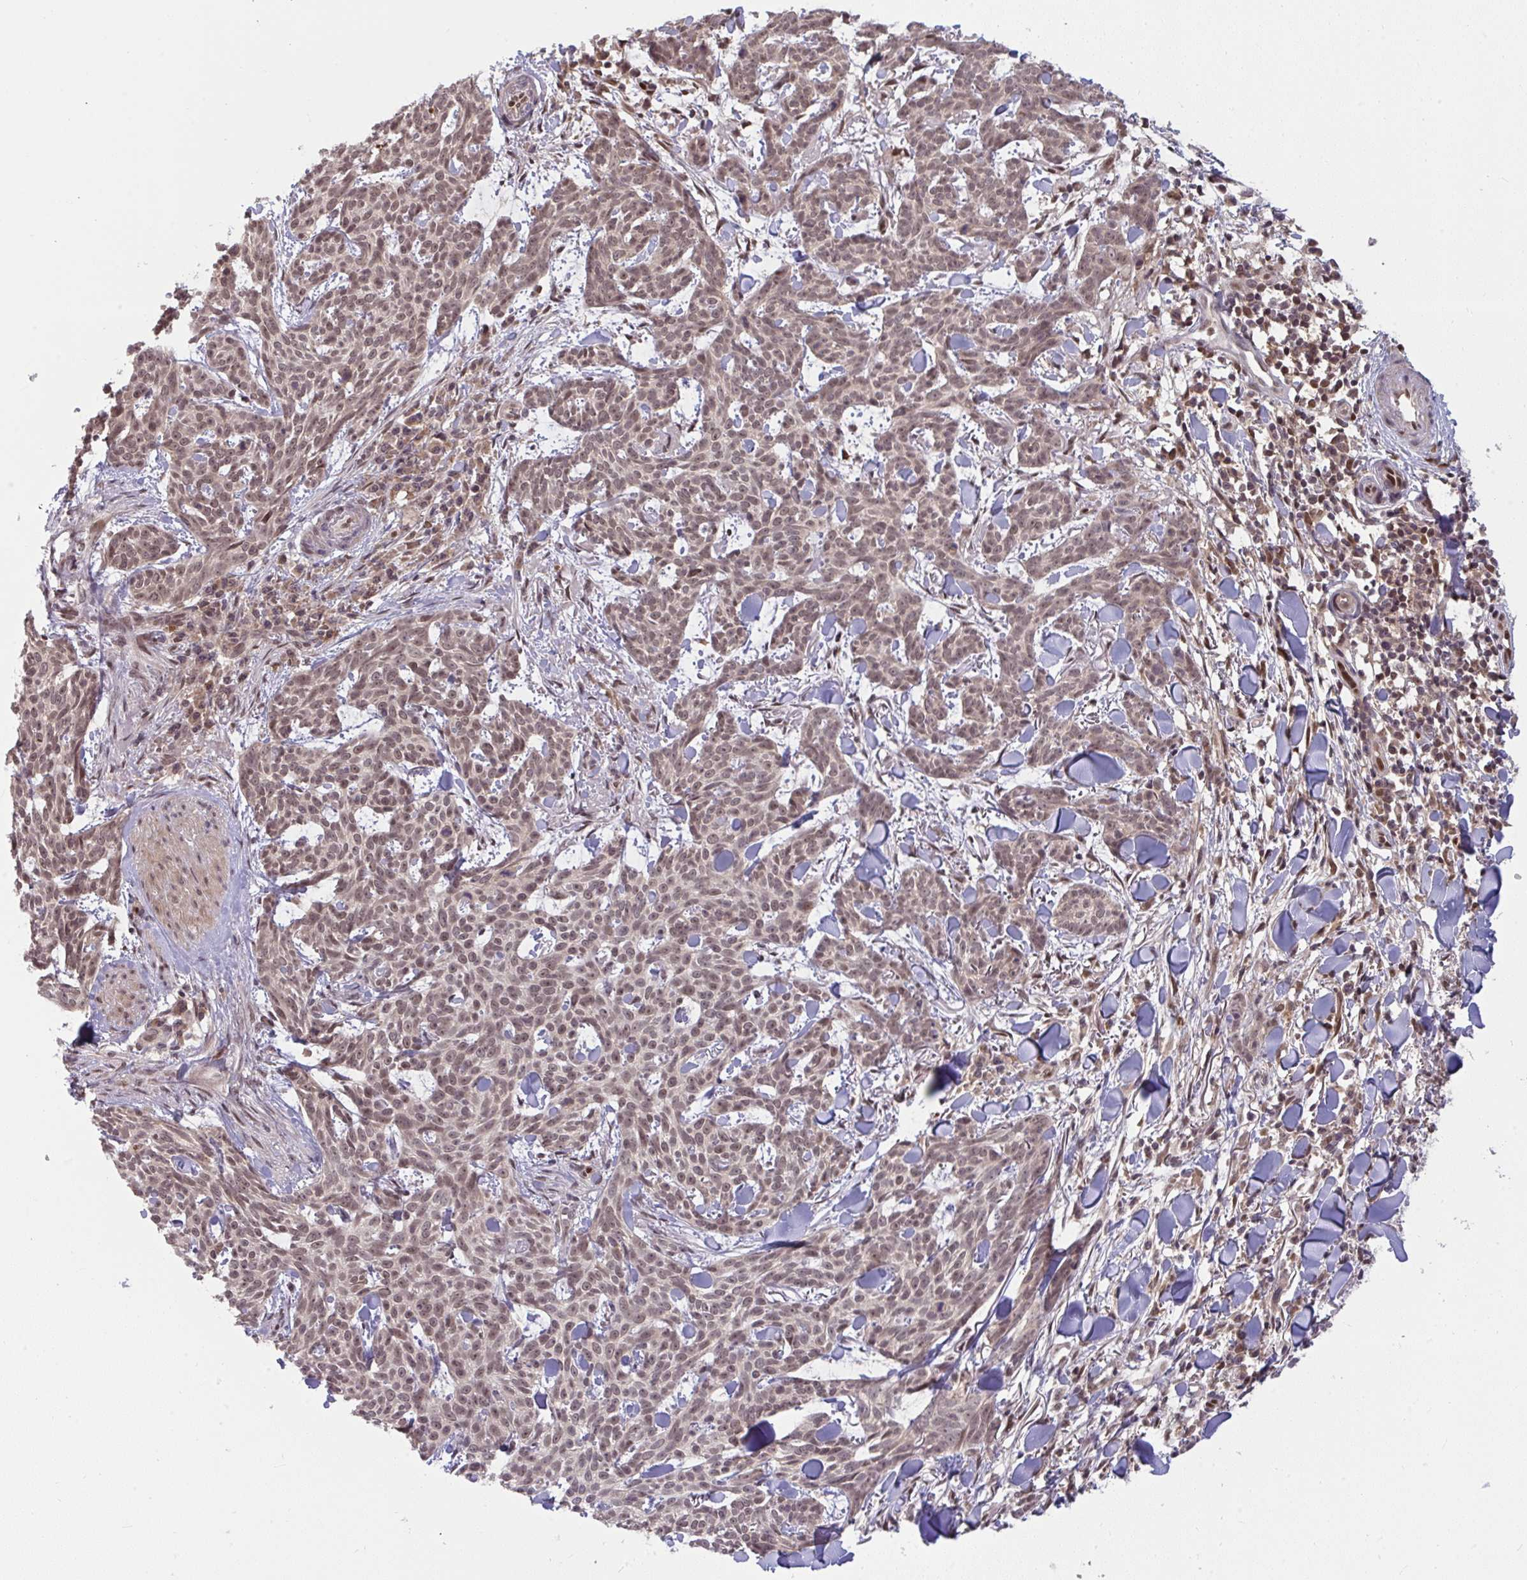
{"staining": {"intensity": "moderate", "quantity": ">75%", "location": "nuclear"}, "tissue": "skin cancer", "cell_type": "Tumor cells", "image_type": "cancer", "snomed": [{"axis": "morphology", "description": "Basal cell carcinoma"}, {"axis": "topography", "description": "Skin"}], "caption": "A brown stain shows moderate nuclear positivity of a protein in human skin basal cell carcinoma tumor cells.", "gene": "KLF2", "patient": {"sex": "female", "age": 93}}